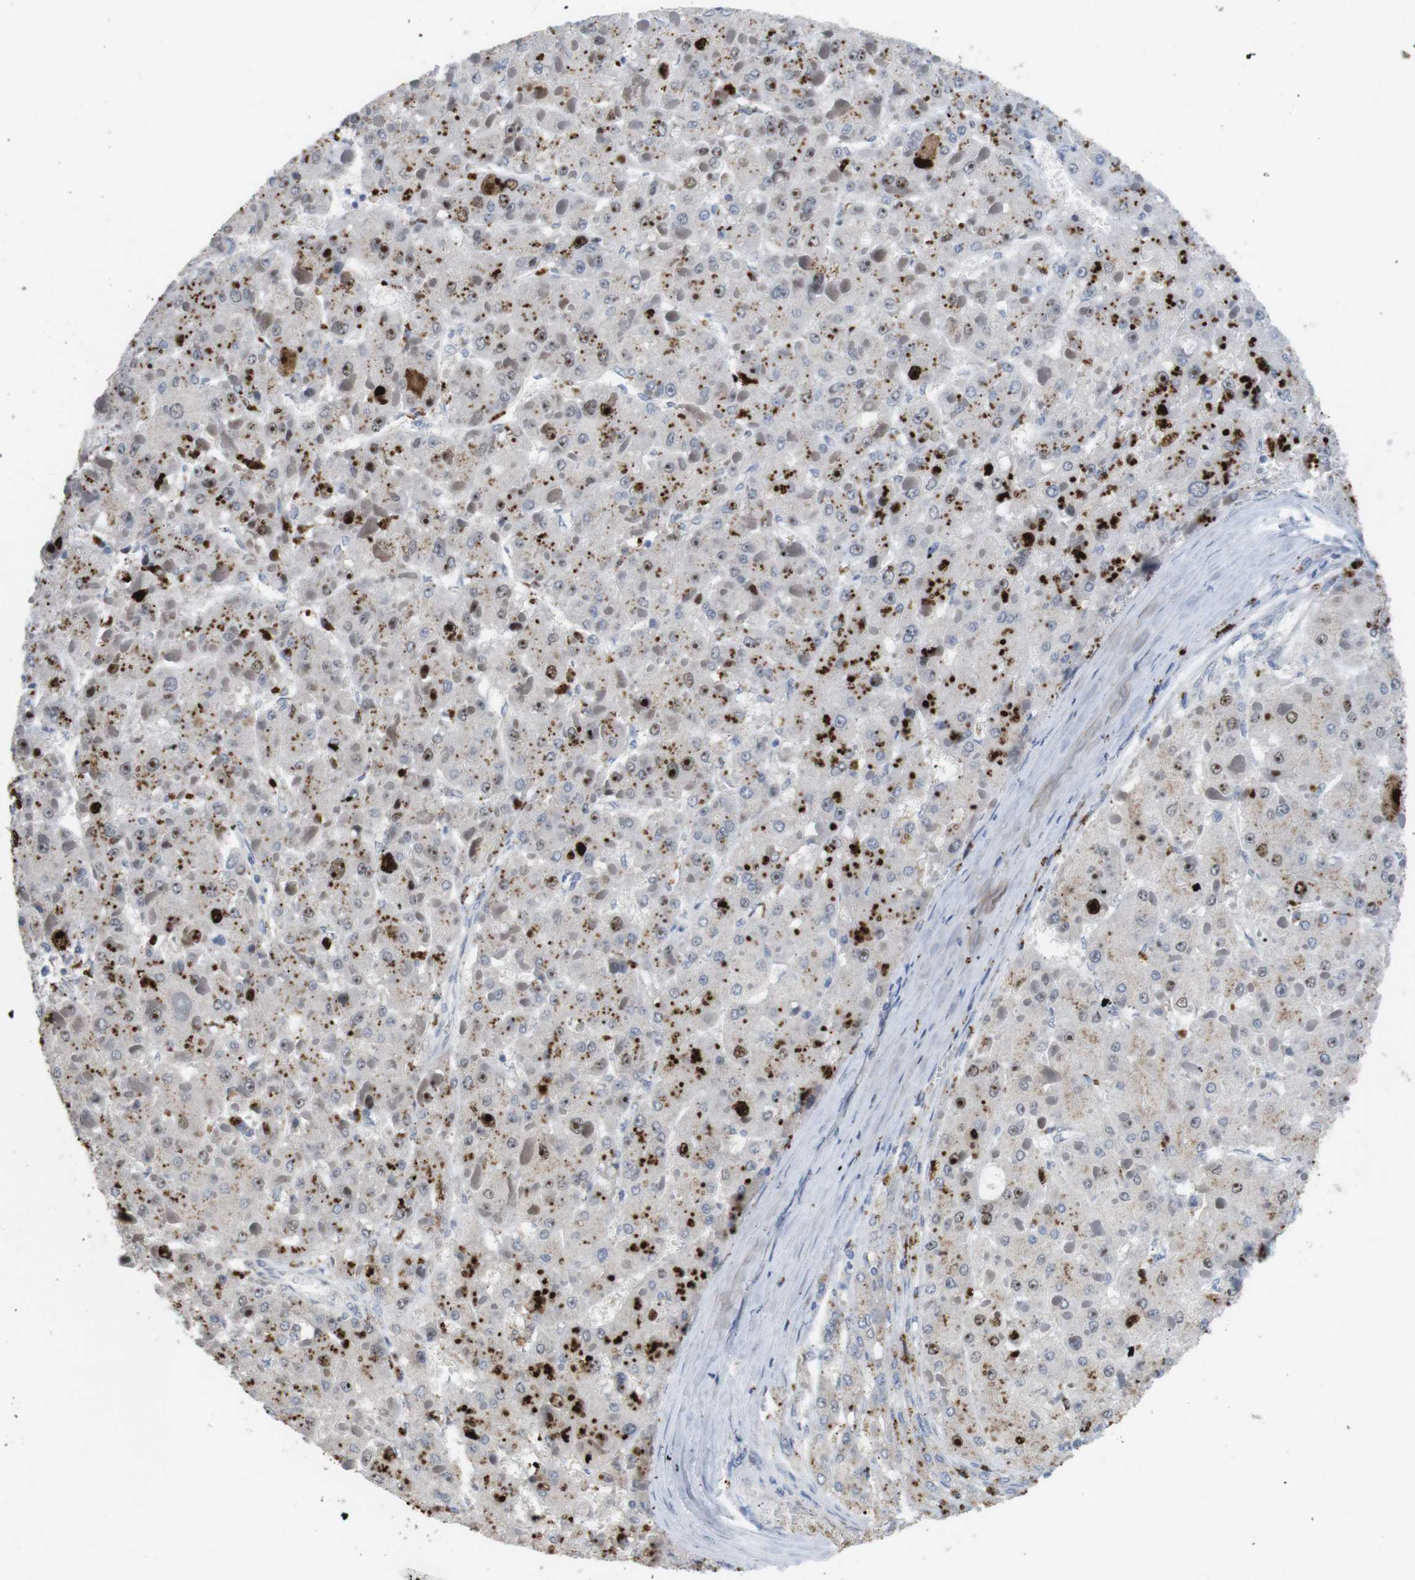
{"staining": {"intensity": "strong", "quantity": "<25%", "location": "nuclear"}, "tissue": "liver cancer", "cell_type": "Tumor cells", "image_type": "cancer", "snomed": [{"axis": "morphology", "description": "Carcinoma, Hepatocellular, NOS"}, {"axis": "topography", "description": "Liver"}], "caption": "A micrograph showing strong nuclear positivity in about <25% of tumor cells in hepatocellular carcinoma (liver), as visualized by brown immunohistochemical staining.", "gene": "KPNA2", "patient": {"sex": "female", "age": 73}}